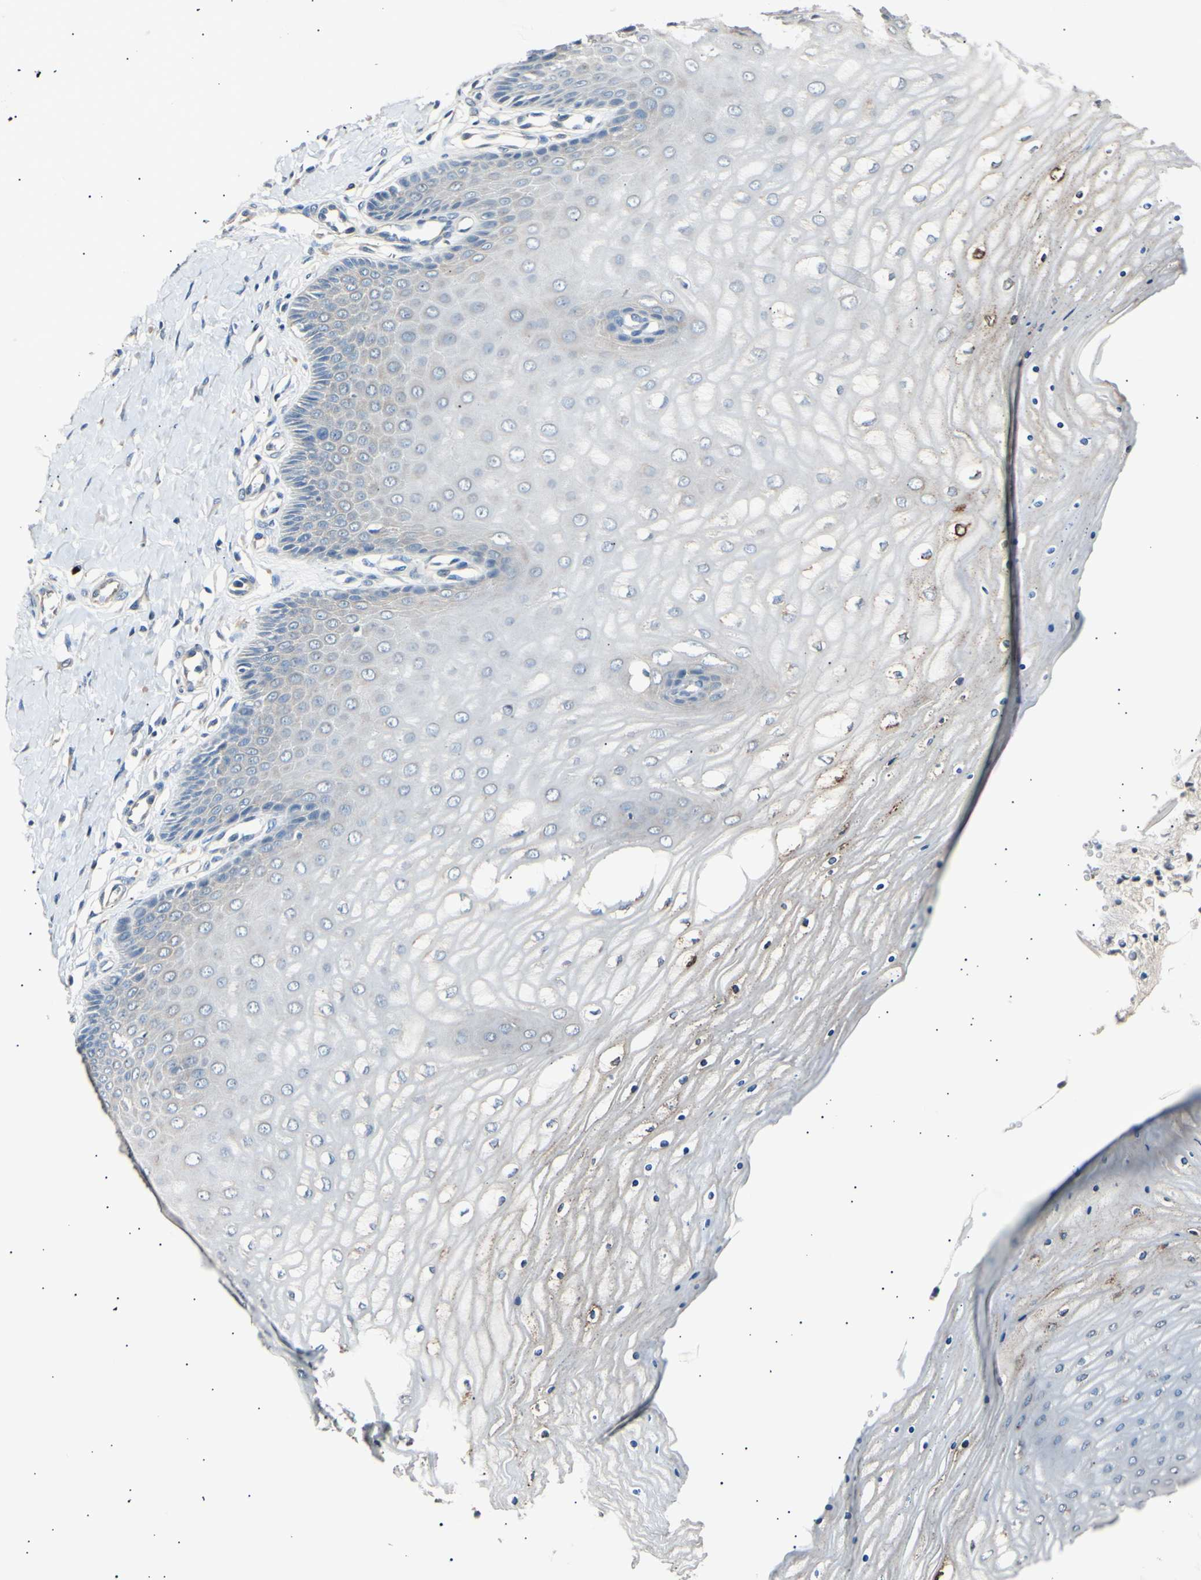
{"staining": {"intensity": "negative", "quantity": "none", "location": "none"}, "tissue": "cervix", "cell_type": "Glandular cells", "image_type": "normal", "snomed": [{"axis": "morphology", "description": "Normal tissue, NOS"}, {"axis": "topography", "description": "Cervix"}], "caption": "Immunohistochemistry (IHC) image of unremarkable cervix: human cervix stained with DAB (3,3'-diaminobenzidine) demonstrates no significant protein positivity in glandular cells.", "gene": "LDLR", "patient": {"sex": "female", "age": 55}}